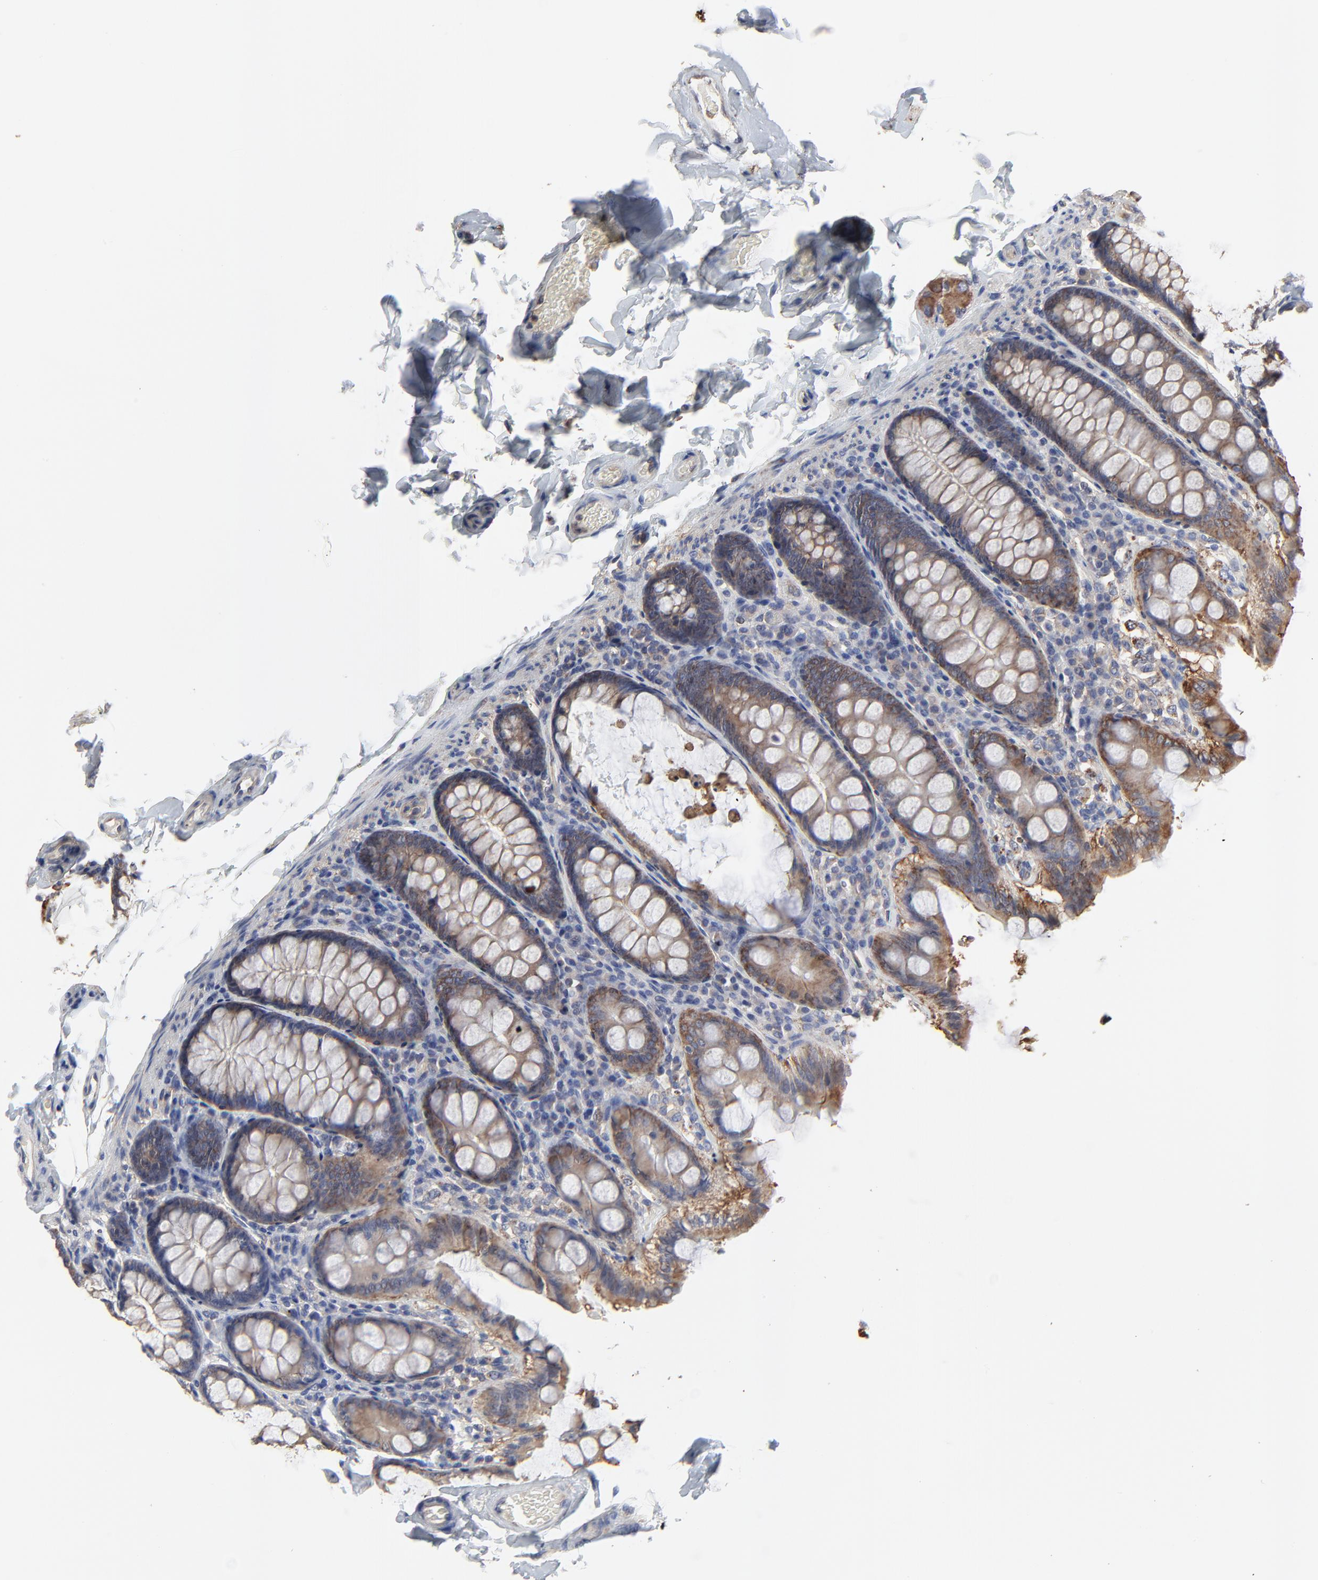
{"staining": {"intensity": "weak", "quantity": ">75%", "location": "cytoplasmic/membranous"}, "tissue": "colon", "cell_type": "Endothelial cells", "image_type": "normal", "snomed": [{"axis": "morphology", "description": "Normal tissue, NOS"}, {"axis": "topography", "description": "Colon"}], "caption": "Immunohistochemistry micrograph of benign colon: human colon stained using immunohistochemistry (IHC) demonstrates low levels of weak protein expression localized specifically in the cytoplasmic/membranous of endothelial cells, appearing as a cytoplasmic/membranous brown color.", "gene": "NXF3", "patient": {"sex": "female", "age": 61}}